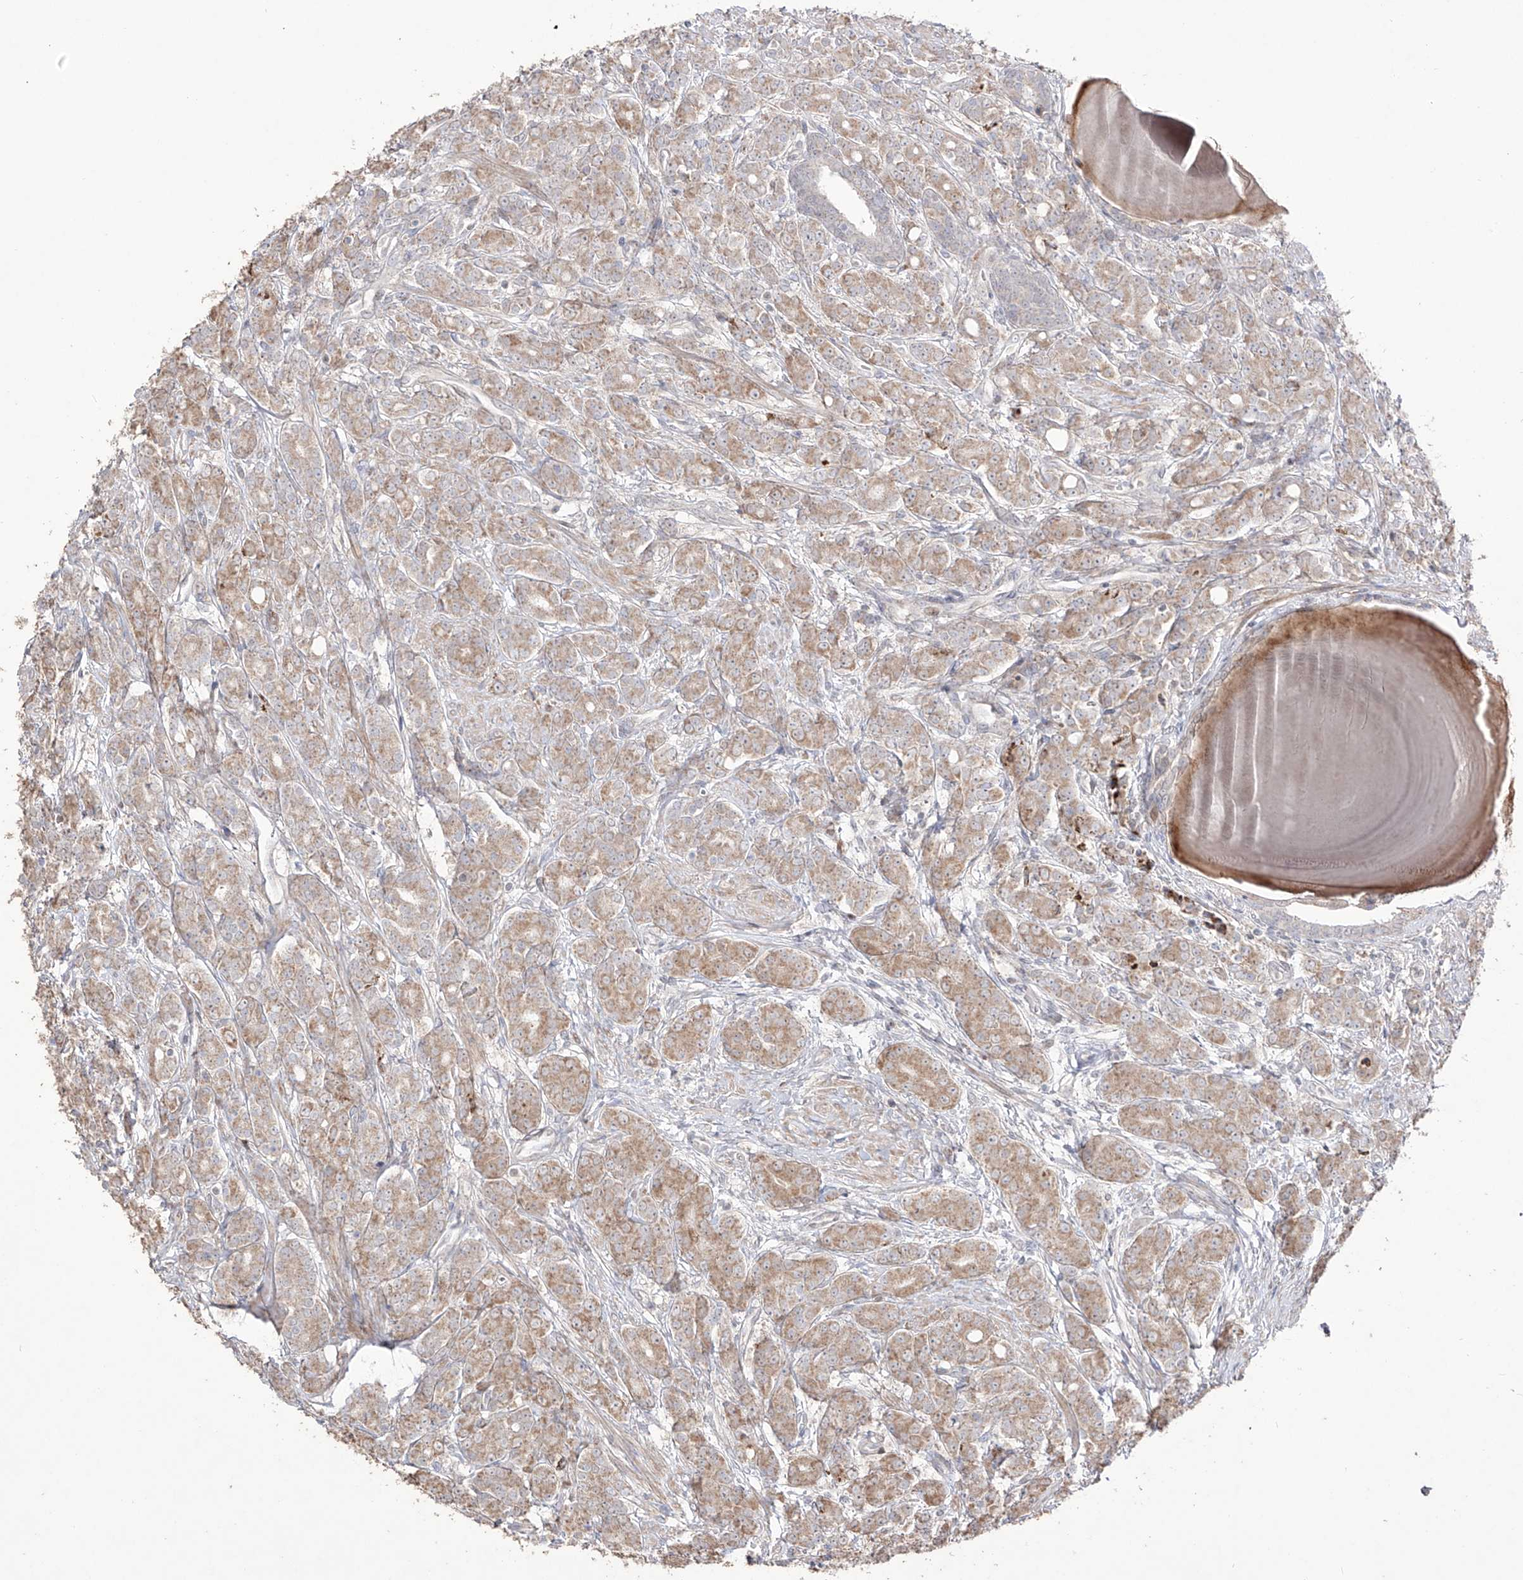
{"staining": {"intensity": "weak", "quantity": ">75%", "location": "cytoplasmic/membranous"}, "tissue": "prostate cancer", "cell_type": "Tumor cells", "image_type": "cancer", "snomed": [{"axis": "morphology", "description": "Adenocarcinoma, High grade"}, {"axis": "topography", "description": "Prostate"}], "caption": "The histopathology image demonstrates staining of adenocarcinoma (high-grade) (prostate), revealing weak cytoplasmic/membranous protein expression (brown color) within tumor cells.", "gene": "YKT6", "patient": {"sex": "male", "age": 62}}